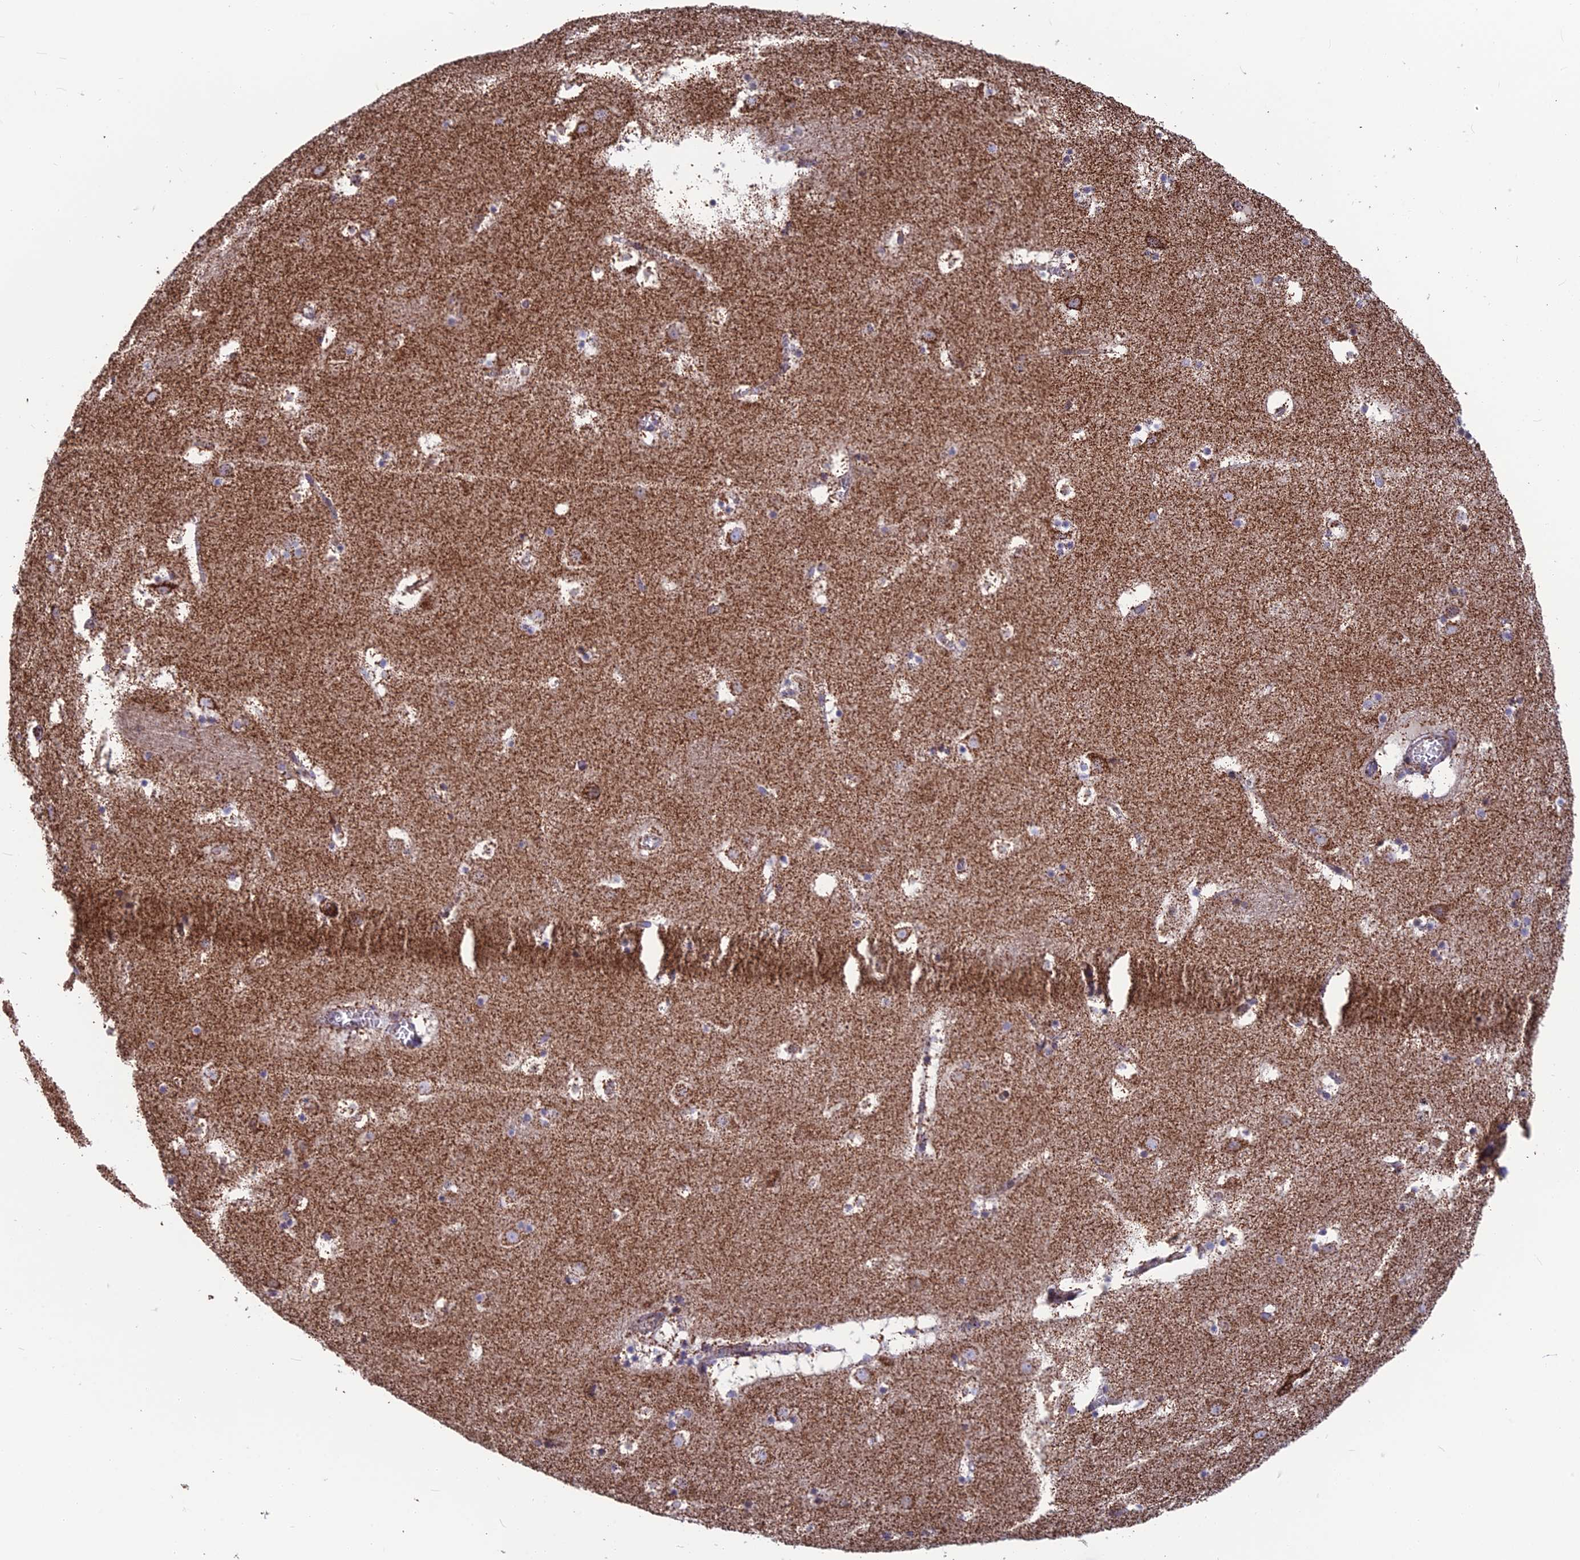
{"staining": {"intensity": "strong", "quantity": "<25%", "location": "cytoplasmic/membranous"}, "tissue": "caudate", "cell_type": "Glial cells", "image_type": "normal", "snomed": [{"axis": "morphology", "description": "Normal tissue, NOS"}, {"axis": "topography", "description": "Lateral ventricle wall"}], "caption": "Immunohistochemistry (IHC) (DAB (3,3'-diaminobenzidine)) staining of benign human caudate displays strong cytoplasmic/membranous protein staining in approximately <25% of glial cells. The staining was performed using DAB, with brown indicating positive protein expression. Nuclei are stained blue with hematoxylin.", "gene": "CS", "patient": {"sex": "male", "age": 45}}